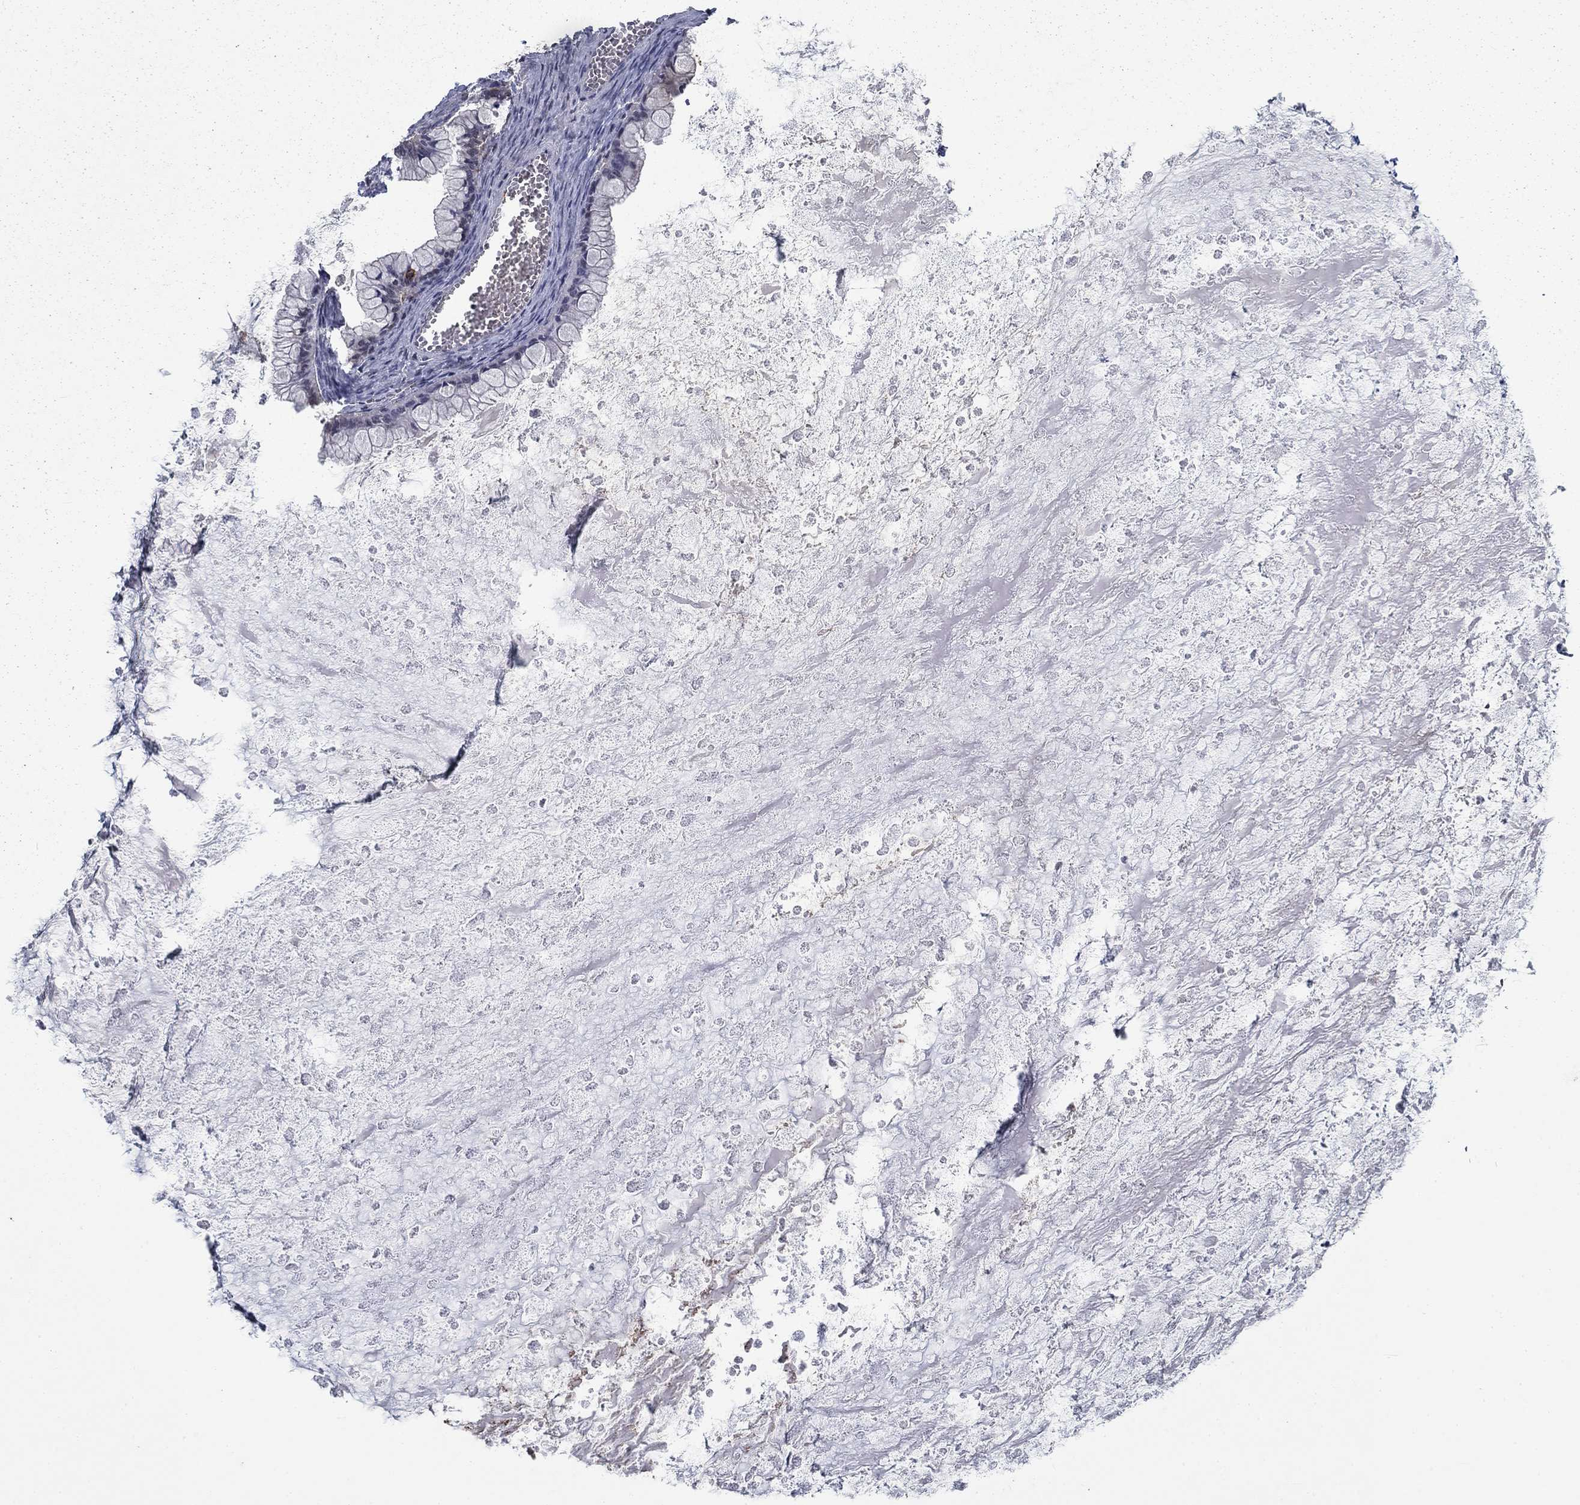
{"staining": {"intensity": "negative", "quantity": "none", "location": "none"}, "tissue": "ovarian cancer", "cell_type": "Tumor cells", "image_type": "cancer", "snomed": [{"axis": "morphology", "description": "Cystadenocarcinoma, mucinous, NOS"}, {"axis": "topography", "description": "Ovary"}], "caption": "The immunohistochemistry histopathology image has no significant expression in tumor cells of ovarian mucinous cystadenocarcinoma tissue.", "gene": "NIT2", "patient": {"sex": "female", "age": 67}}